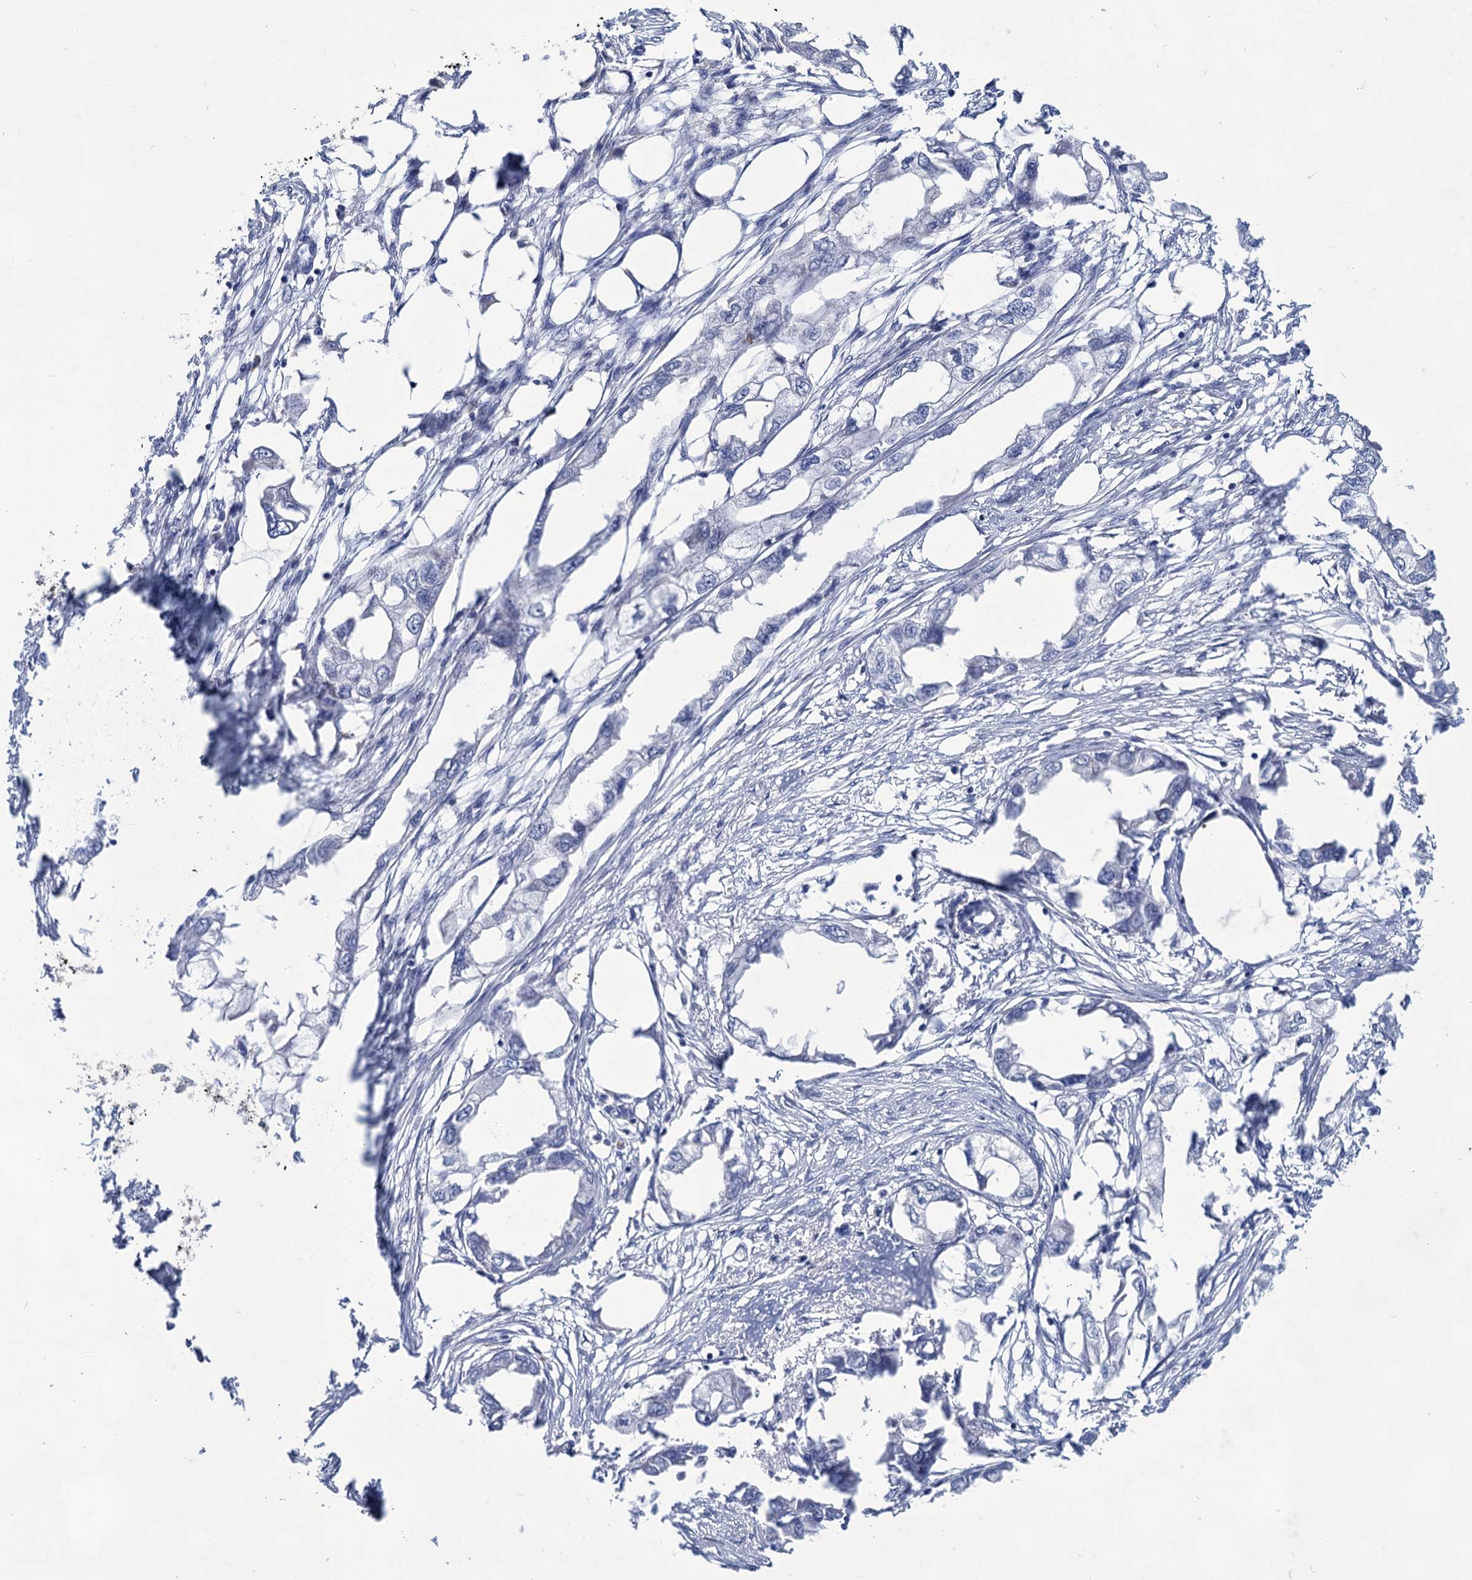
{"staining": {"intensity": "negative", "quantity": "none", "location": "none"}, "tissue": "endometrial cancer", "cell_type": "Tumor cells", "image_type": "cancer", "snomed": [{"axis": "morphology", "description": "Adenocarcinoma, NOS"}, {"axis": "morphology", "description": "Adenocarcinoma, metastatic, NOS"}, {"axis": "topography", "description": "Adipose tissue"}, {"axis": "topography", "description": "Endometrium"}], "caption": "Endometrial metastatic adenocarcinoma was stained to show a protein in brown. There is no significant expression in tumor cells. (Stains: DAB (3,3'-diaminobenzidine) immunohistochemistry (IHC) with hematoxylin counter stain, Microscopy: brightfield microscopy at high magnification).", "gene": "TTC17", "patient": {"sex": "female", "age": 67}}